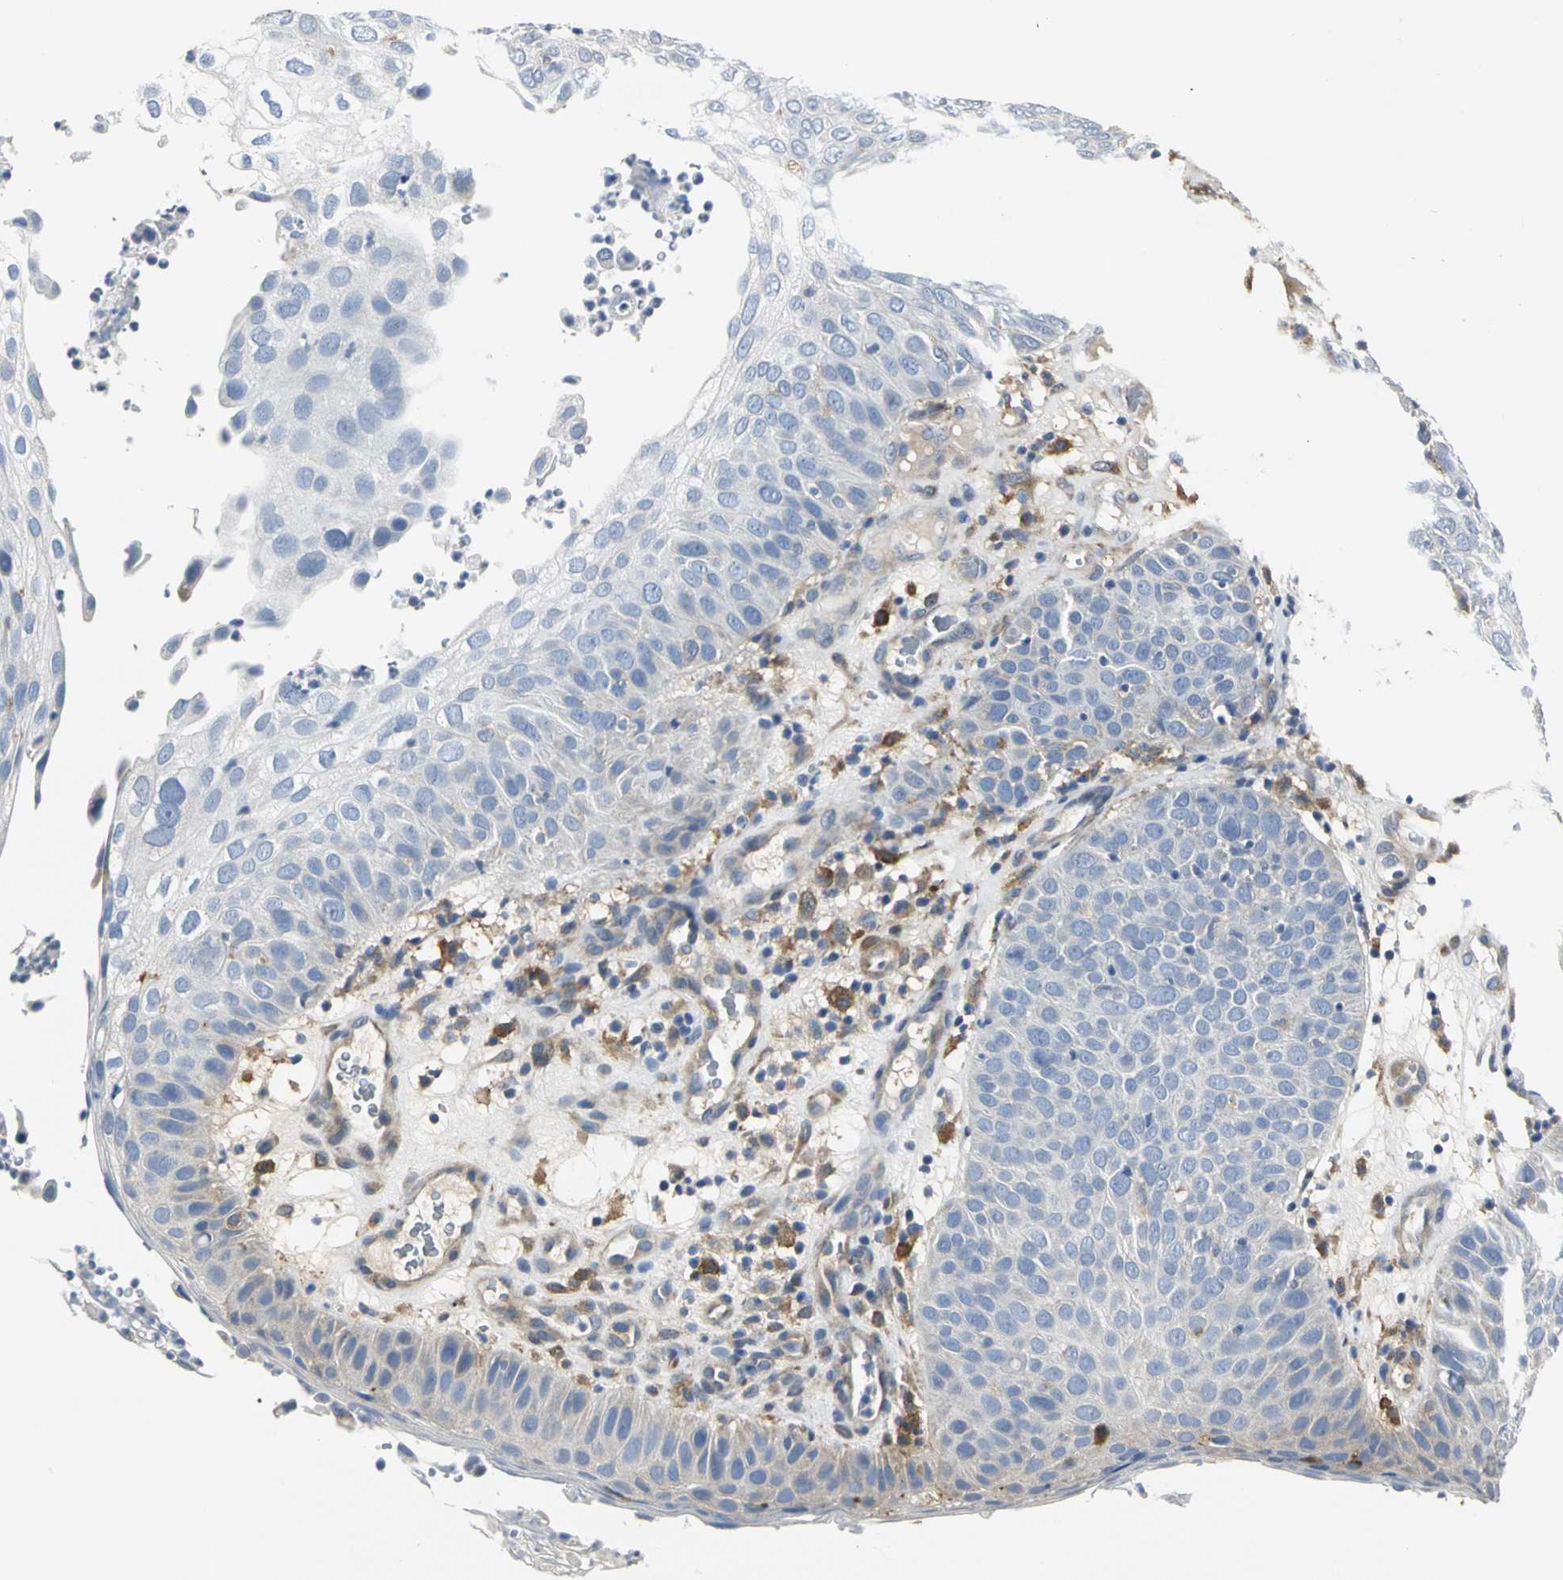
{"staining": {"intensity": "moderate", "quantity": "<25%", "location": "cytoplasmic/membranous"}, "tissue": "skin cancer", "cell_type": "Tumor cells", "image_type": "cancer", "snomed": [{"axis": "morphology", "description": "Squamous cell carcinoma, NOS"}, {"axis": "topography", "description": "Skin"}], "caption": "Skin cancer (squamous cell carcinoma) tissue displays moderate cytoplasmic/membranous staining in about <25% of tumor cells The protein is shown in brown color, while the nuclei are stained blue.", "gene": "CHRNB1", "patient": {"sex": "male", "age": 87}}